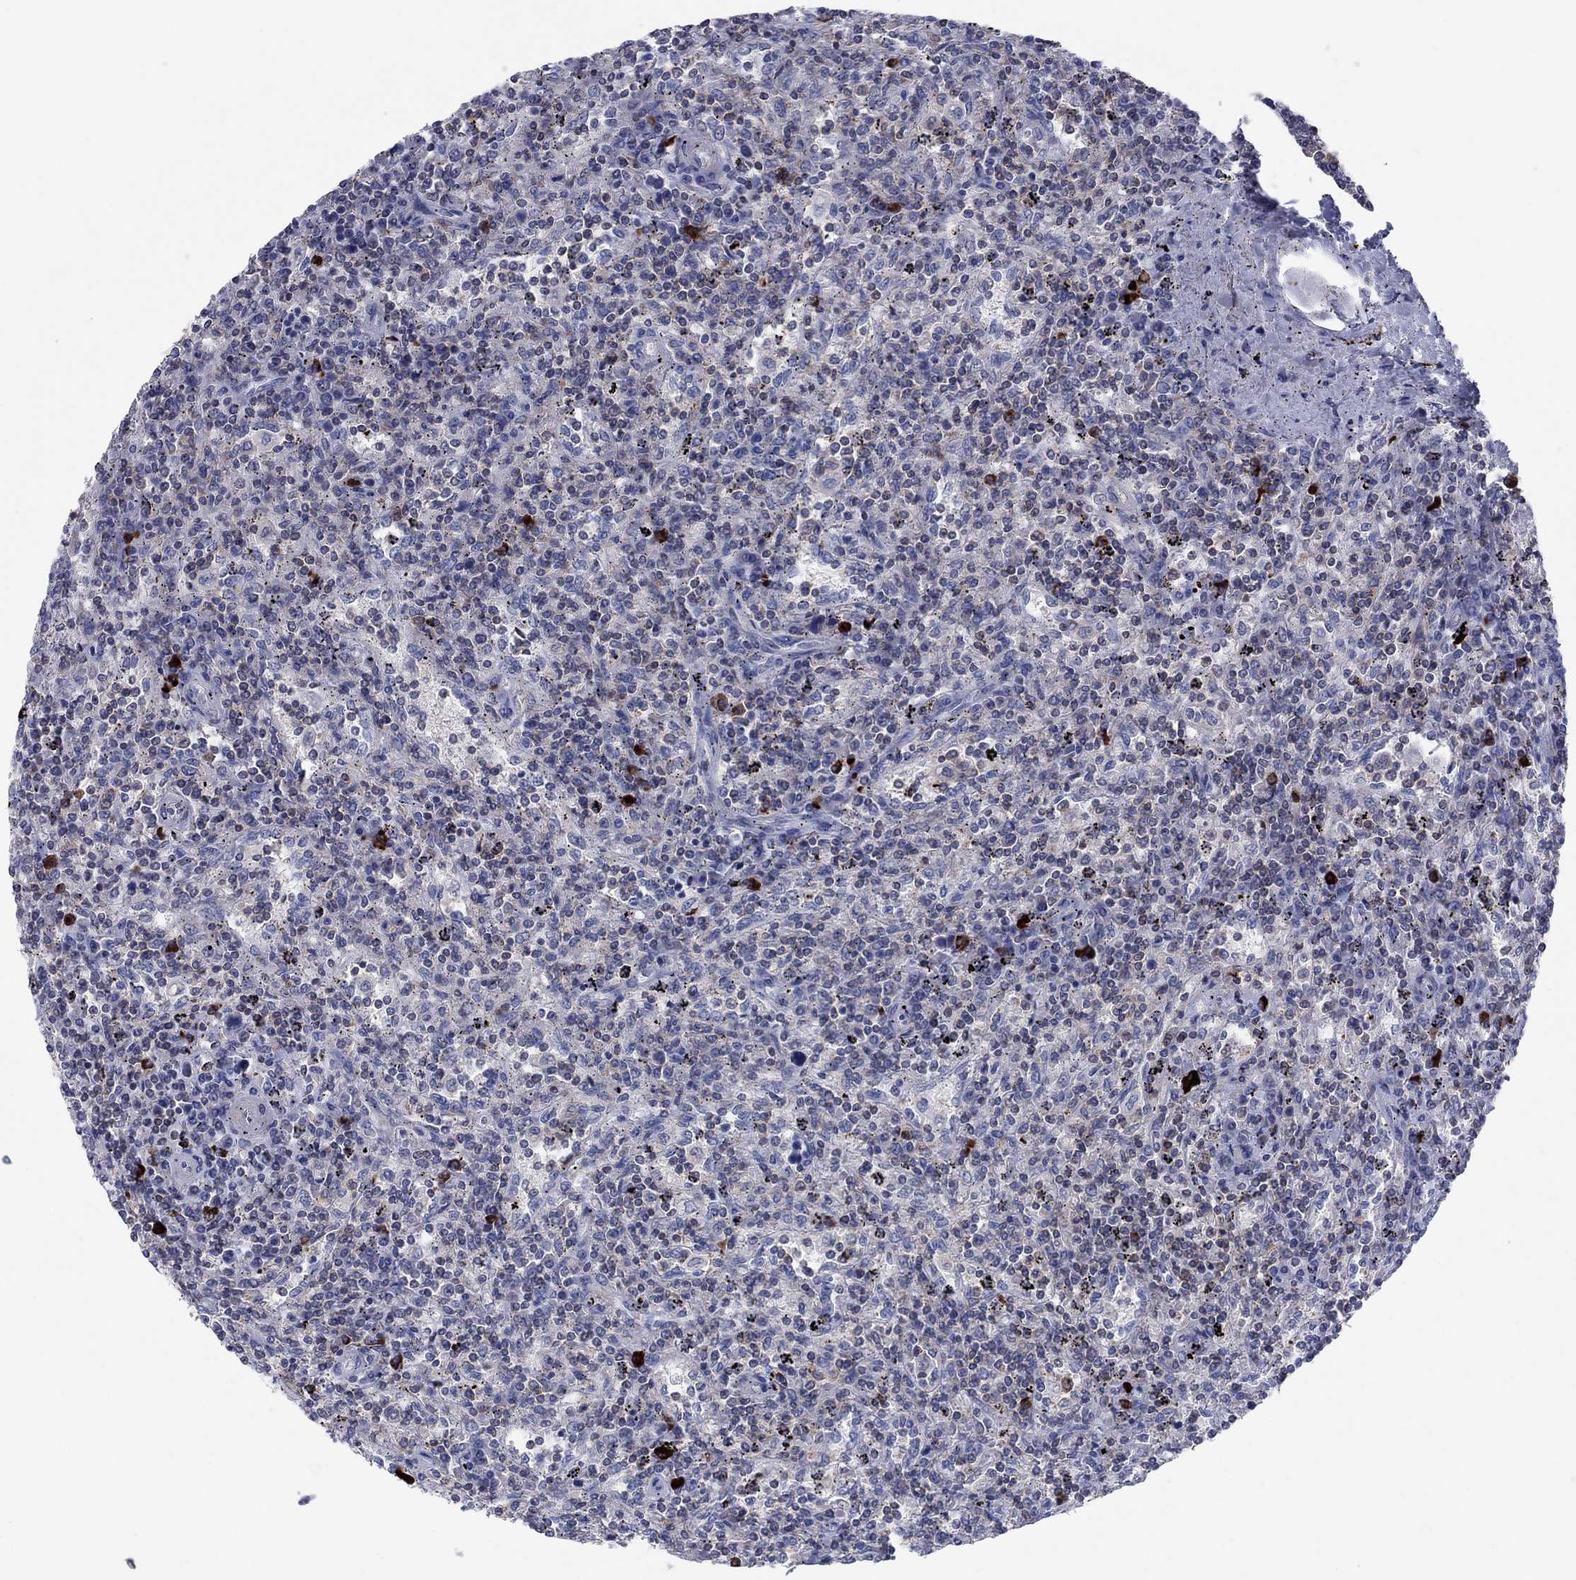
{"staining": {"intensity": "negative", "quantity": "none", "location": "none"}, "tissue": "lymphoma", "cell_type": "Tumor cells", "image_type": "cancer", "snomed": [{"axis": "morphology", "description": "Malignant lymphoma, non-Hodgkin's type, Low grade"}, {"axis": "topography", "description": "Spleen"}], "caption": "The histopathology image exhibits no significant staining in tumor cells of lymphoma.", "gene": "PVR", "patient": {"sex": "male", "age": 62}}